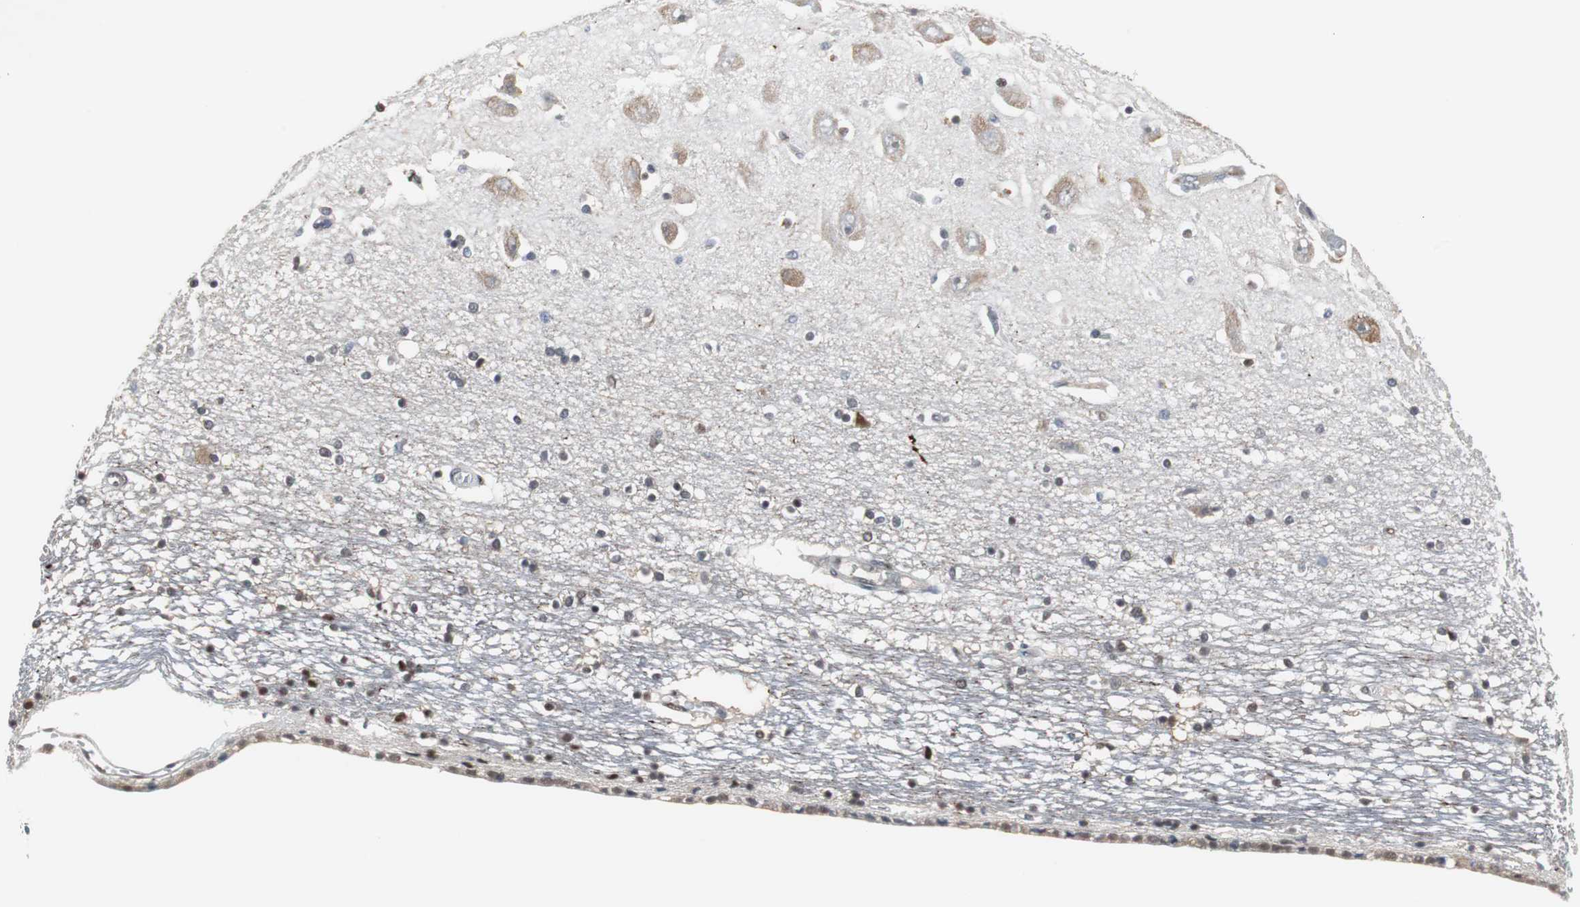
{"staining": {"intensity": "weak", "quantity": "25%-75%", "location": "nuclear"}, "tissue": "hippocampus", "cell_type": "Glial cells", "image_type": "normal", "snomed": [{"axis": "morphology", "description": "Normal tissue, NOS"}, {"axis": "topography", "description": "Hippocampus"}], "caption": "About 25%-75% of glial cells in benign human hippocampus display weak nuclear protein staining as visualized by brown immunohistochemical staining.", "gene": "ZHX2", "patient": {"sex": "female", "age": 54}}